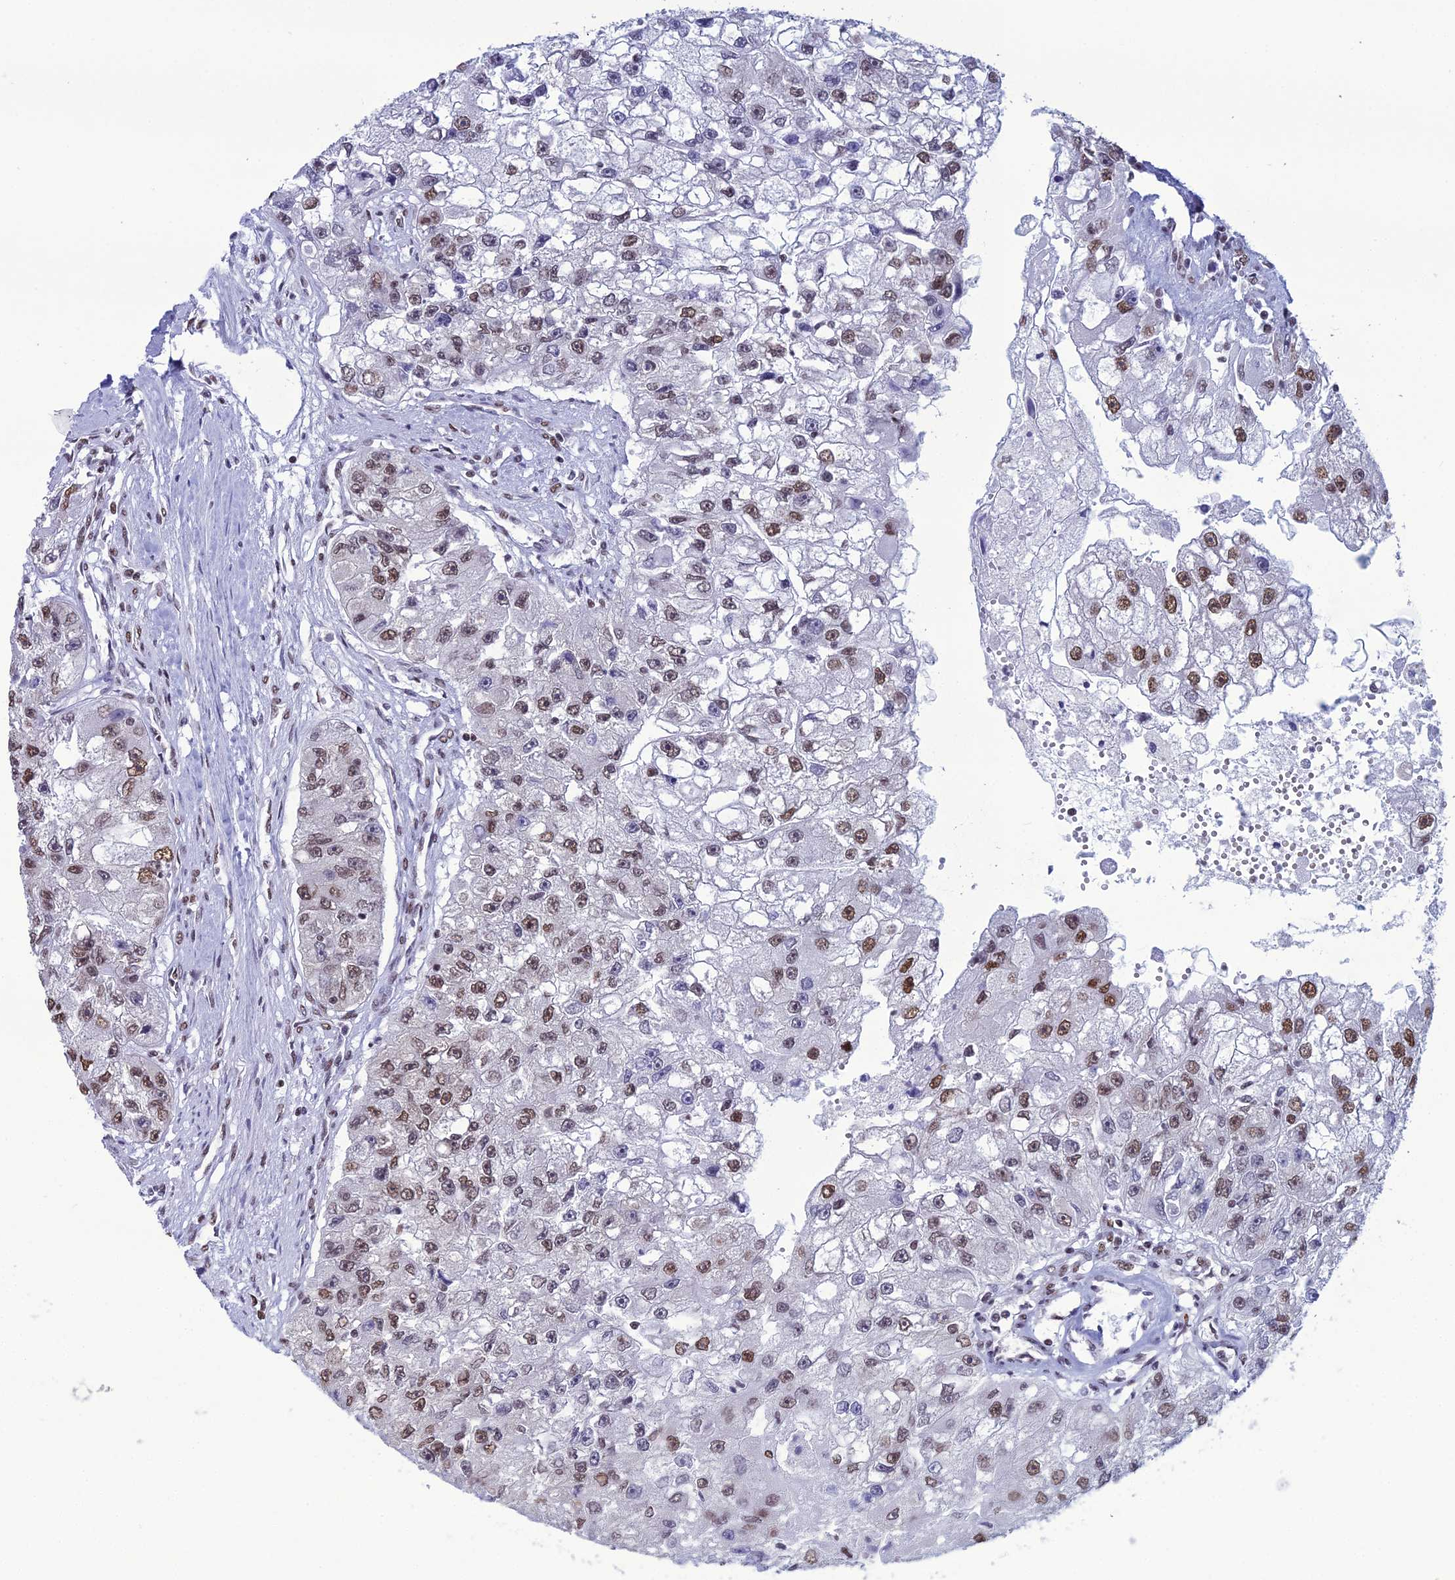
{"staining": {"intensity": "moderate", "quantity": "25%-75%", "location": "nuclear"}, "tissue": "renal cancer", "cell_type": "Tumor cells", "image_type": "cancer", "snomed": [{"axis": "morphology", "description": "Adenocarcinoma, NOS"}, {"axis": "topography", "description": "Kidney"}], "caption": "Protein analysis of renal cancer (adenocarcinoma) tissue displays moderate nuclear staining in approximately 25%-75% of tumor cells.", "gene": "PRAMEF12", "patient": {"sex": "male", "age": 63}}